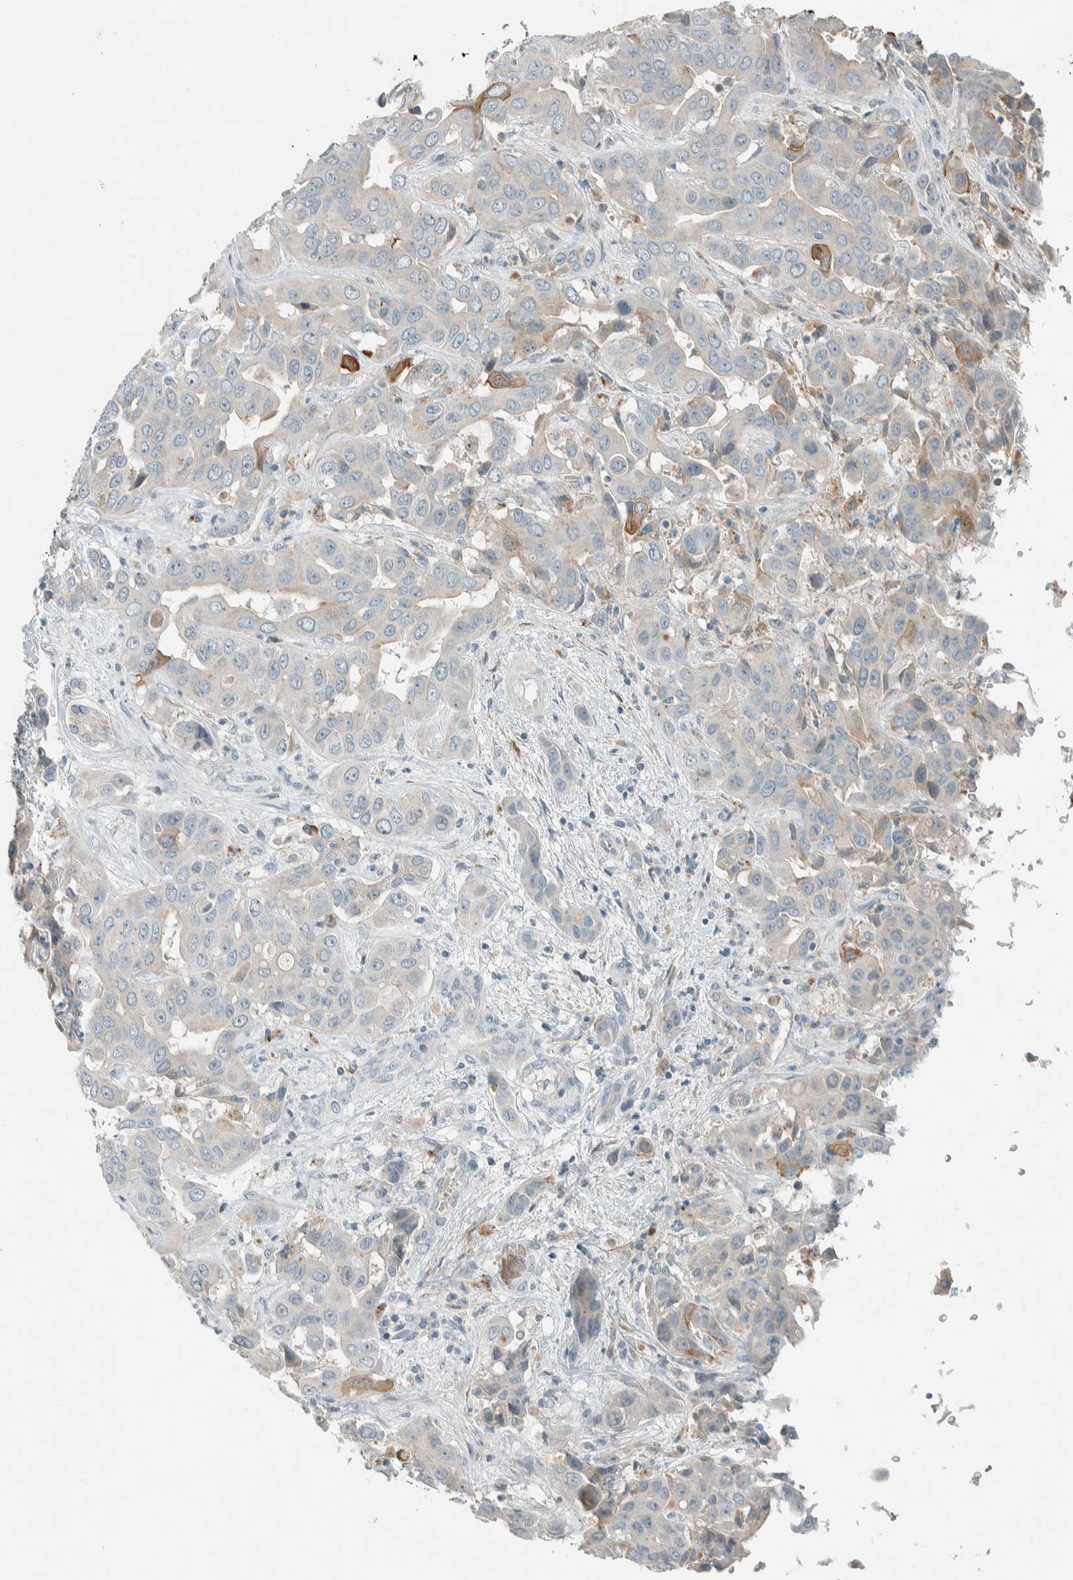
{"staining": {"intensity": "negative", "quantity": "none", "location": "none"}, "tissue": "liver cancer", "cell_type": "Tumor cells", "image_type": "cancer", "snomed": [{"axis": "morphology", "description": "Cholangiocarcinoma"}, {"axis": "topography", "description": "Liver"}], "caption": "A histopathology image of liver cancer (cholangiocarcinoma) stained for a protein exhibits no brown staining in tumor cells.", "gene": "CERCAM", "patient": {"sex": "female", "age": 52}}